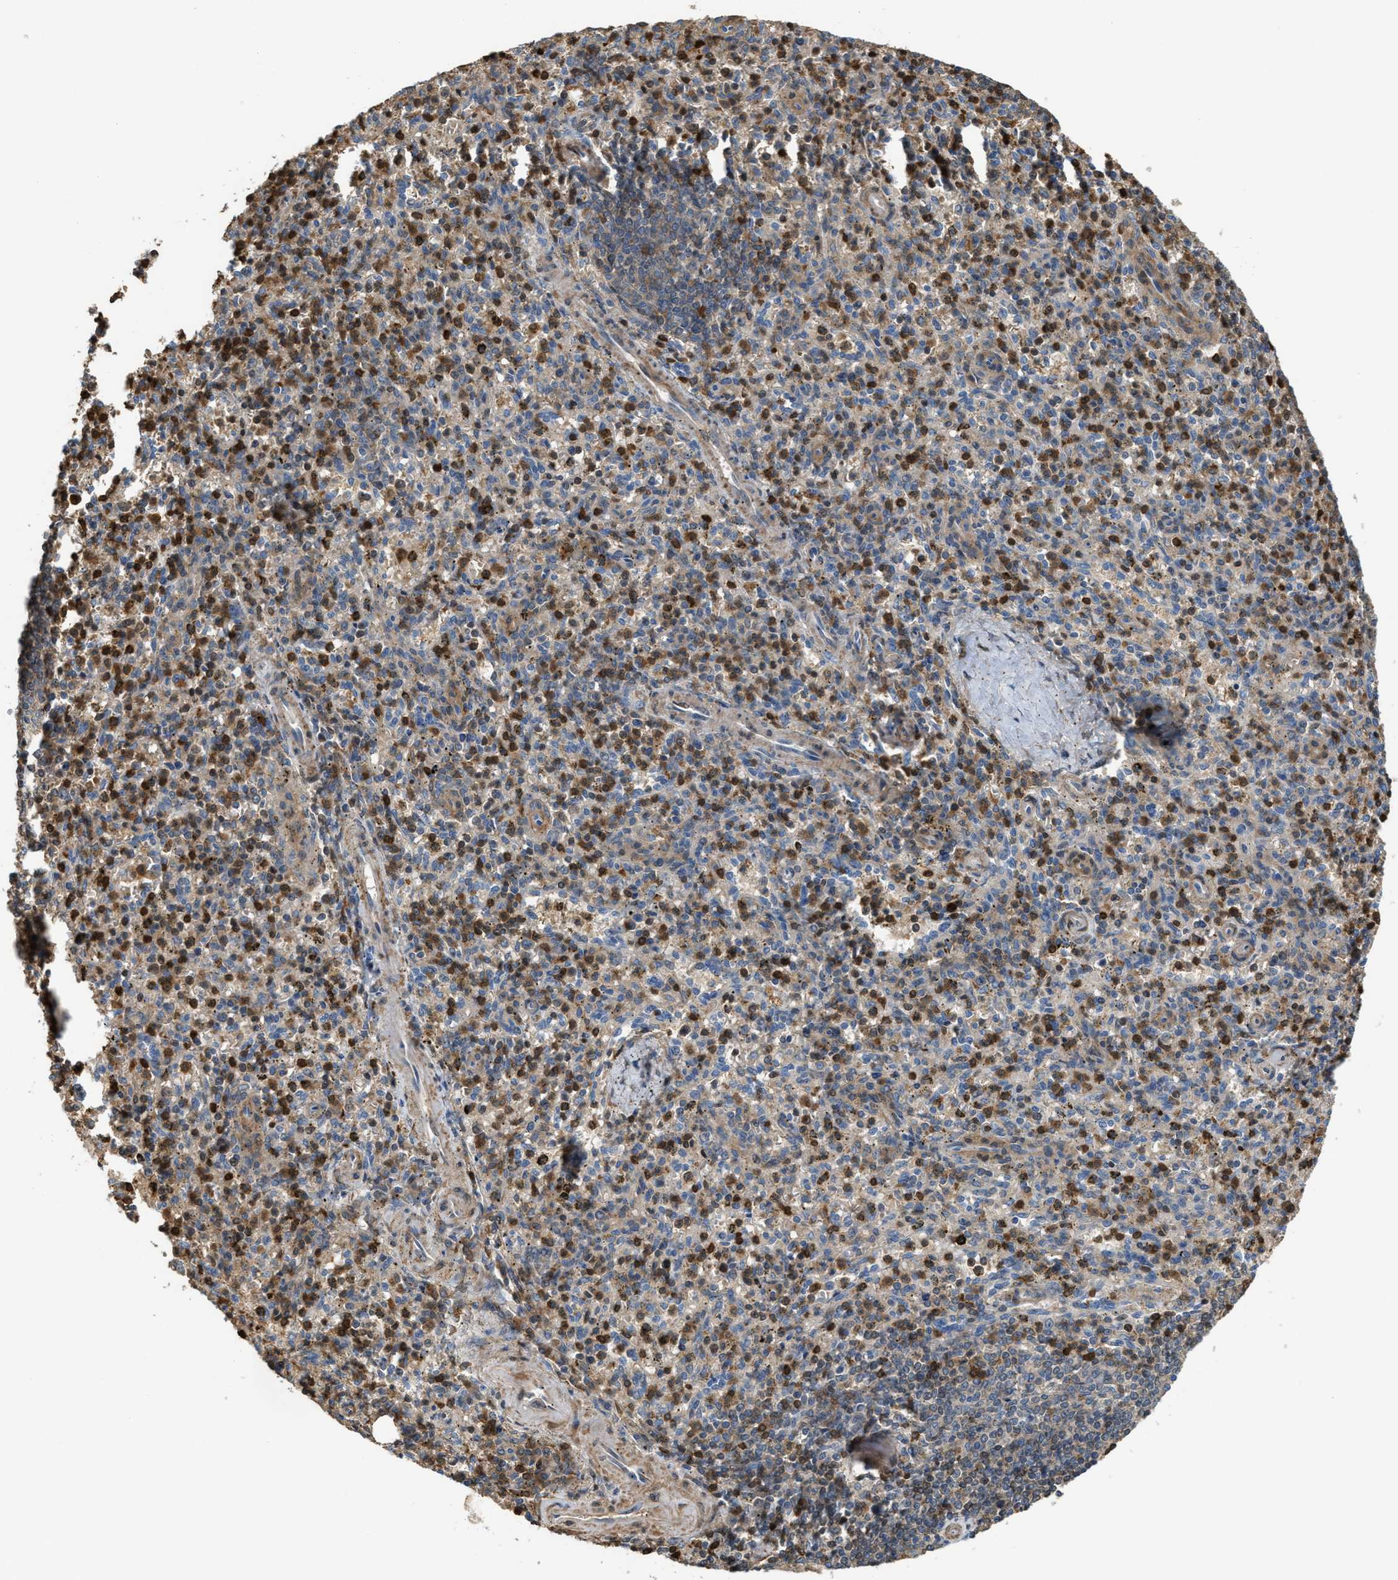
{"staining": {"intensity": "moderate", "quantity": "25%-75%", "location": "cytoplasmic/membranous"}, "tissue": "spleen", "cell_type": "Cells in red pulp", "image_type": "normal", "snomed": [{"axis": "morphology", "description": "Normal tissue, NOS"}, {"axis": "topography", "description": "Spleen"}], "caption": "A brown stain labels moderate cytoplasmic/membranous positivity of a protein in cells in red pulp of unremarkable human spleen. Using DAB (3,3'-diaminobenzidine) (brown) and hematoxylin (blue) stains, captured at high magnification using brightfield microscopy.", "gene": "SERPINB5", "patient": {"sex": "male", "age": 72}}